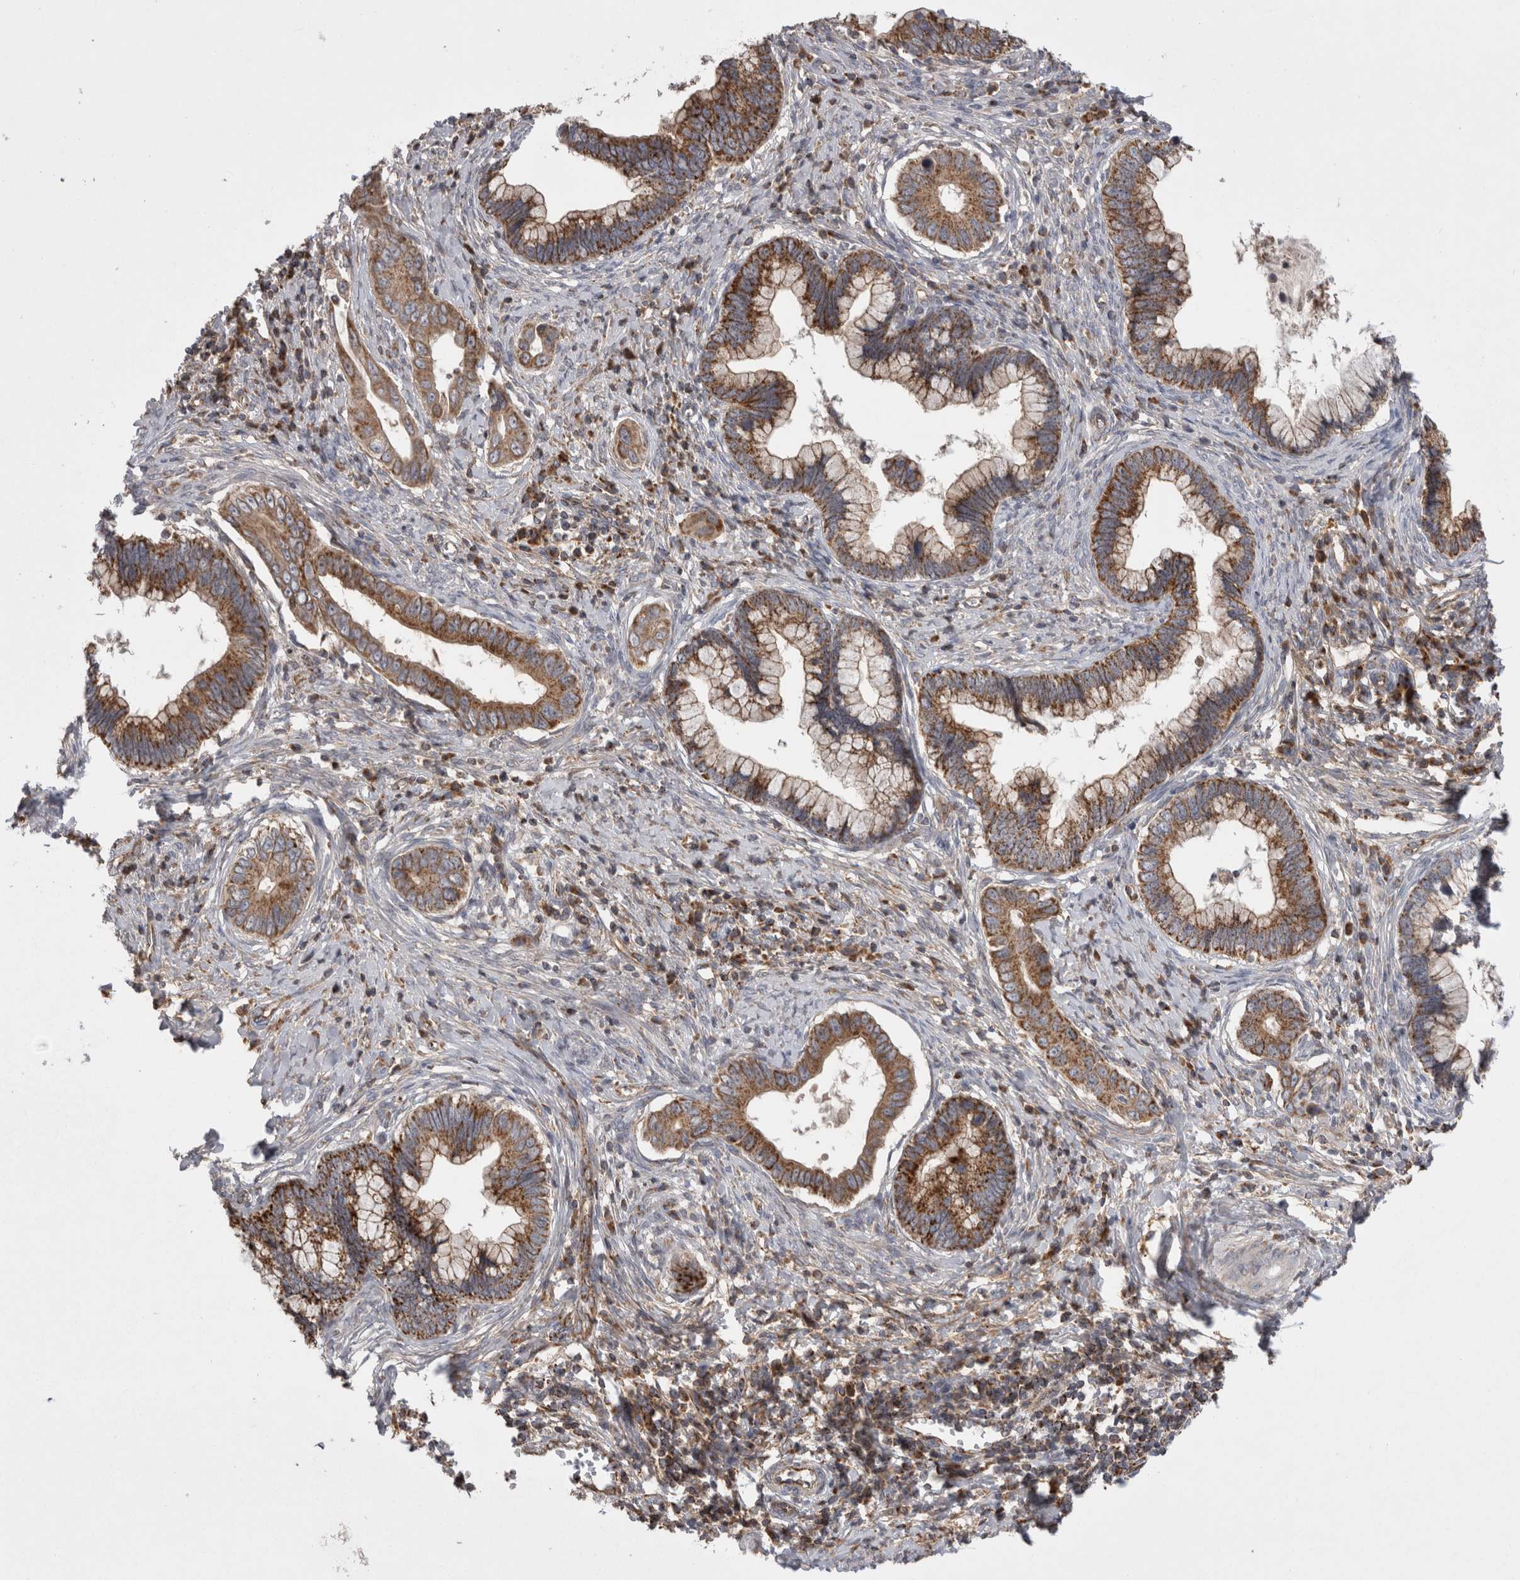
{"staining": {"intensity": "strong", "quantity": ">75%", "location": "cytoplasmic/membranous"}, "tissue": "cervical cancer", "cell_type": "Tumor cells", "image_type": "cancer", "snomed": [{"axis": "morphology", "description": "Adenocarcinoma, NOS"}, {"axis": "topography", "description": "Cervix"}], "caption": "Immunohistochemistry (IHC) of cervical cancer displays high levels of strong cytoplasmic/membranous positivity in approximately >75% of tumor cells.", "gene": "DARS2", "patient": {"sex": "female", "age": 44}}